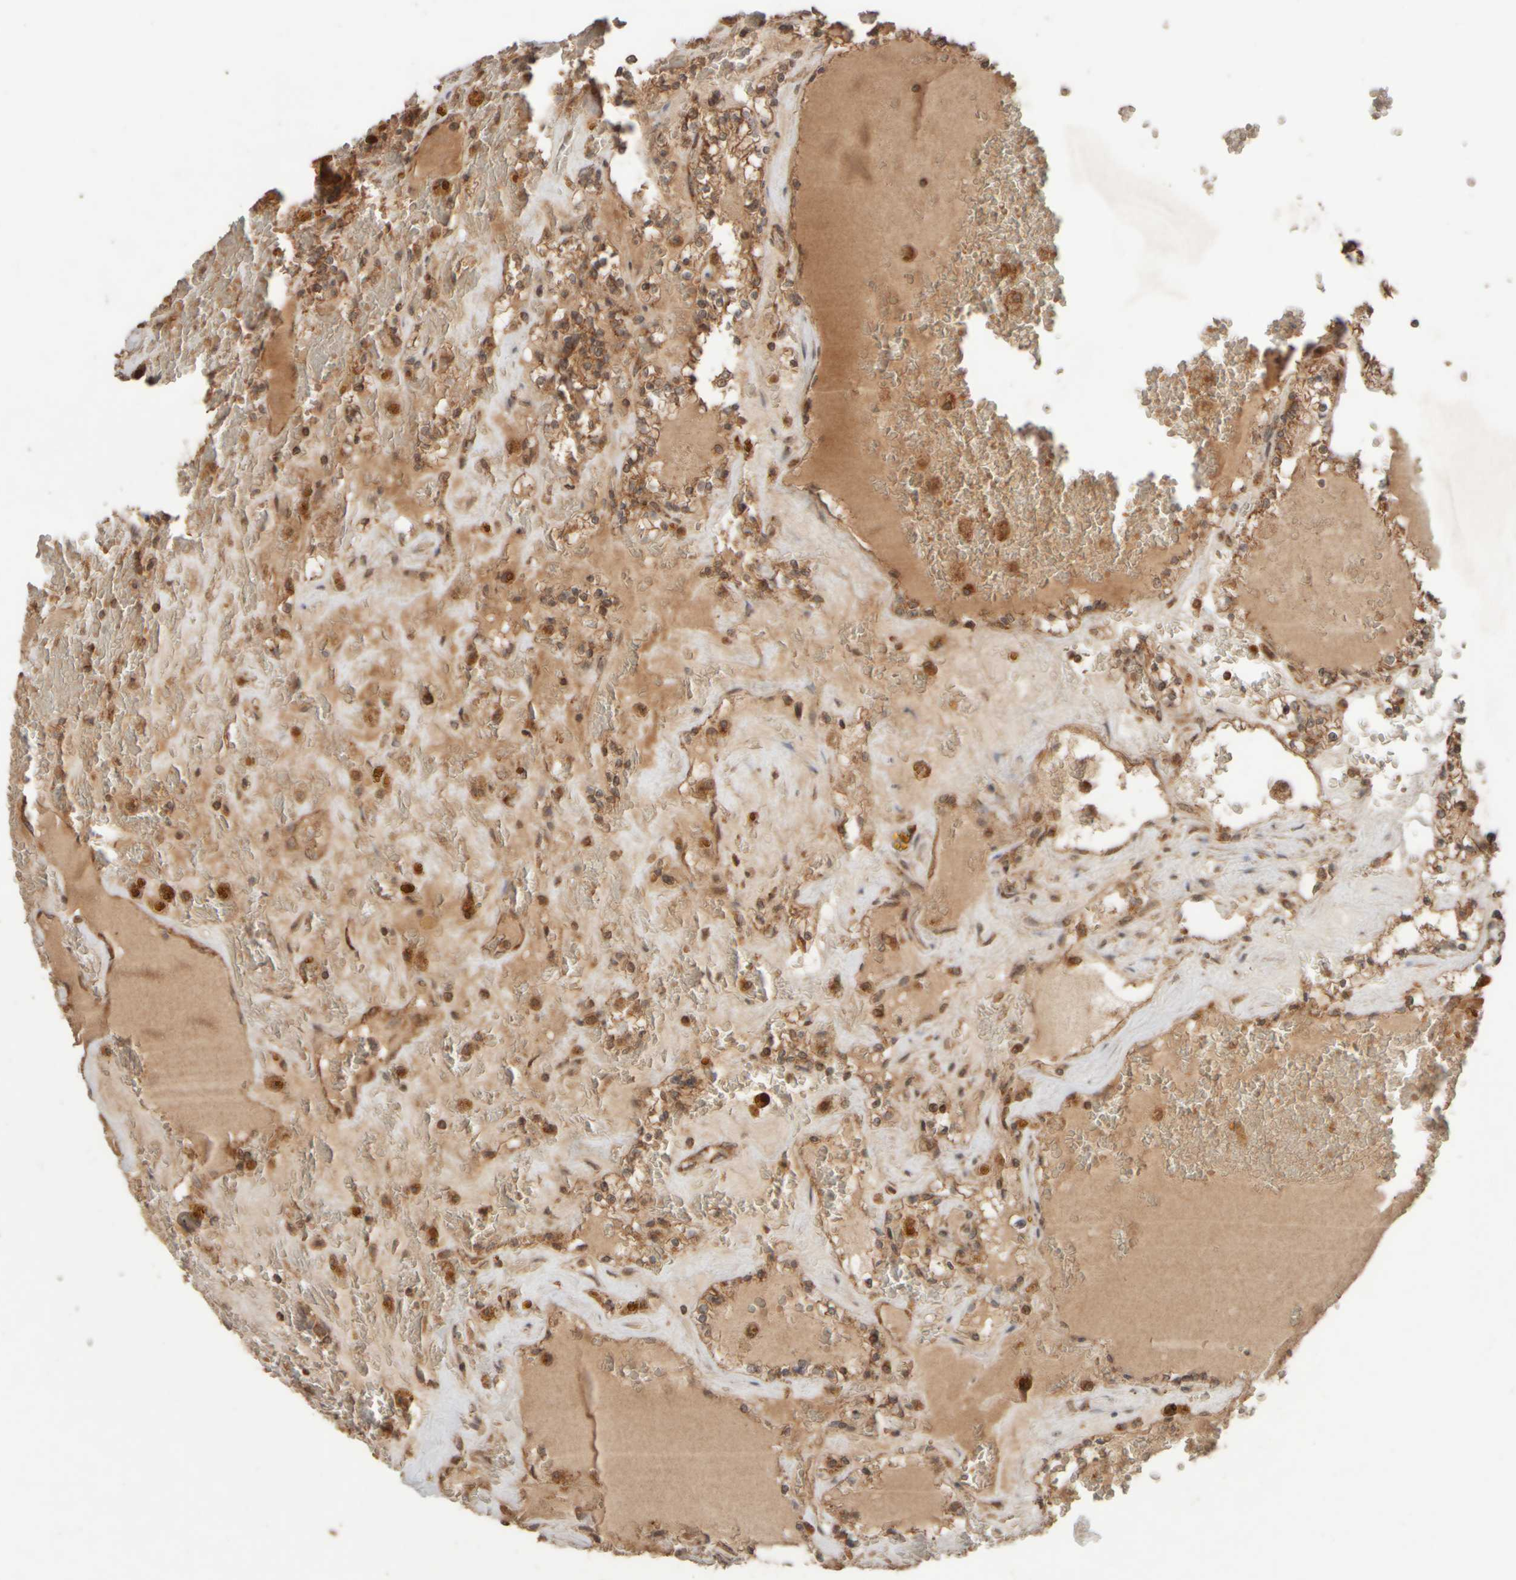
{"staining": {"intensity": "moderate", "quantity": ">75%", "location": "cytoplasmic/membranous"}, "tissue": "renal cancer", "cell_type": "Tumor cells", "image_type": "cancer", "snomed": [{"axis": "morphology", "description": "Adenocarcinoma, NOS"}, {"axis": "topography", "description": "Kidney"}], "caption": "Tumor cells display medium levels of moderate cytoplasmic/membranous staining in approximately >75% of cells in human renal cancer.", "gene": "EIF2B3", "patient": {"sex": "female", "age": 56}}